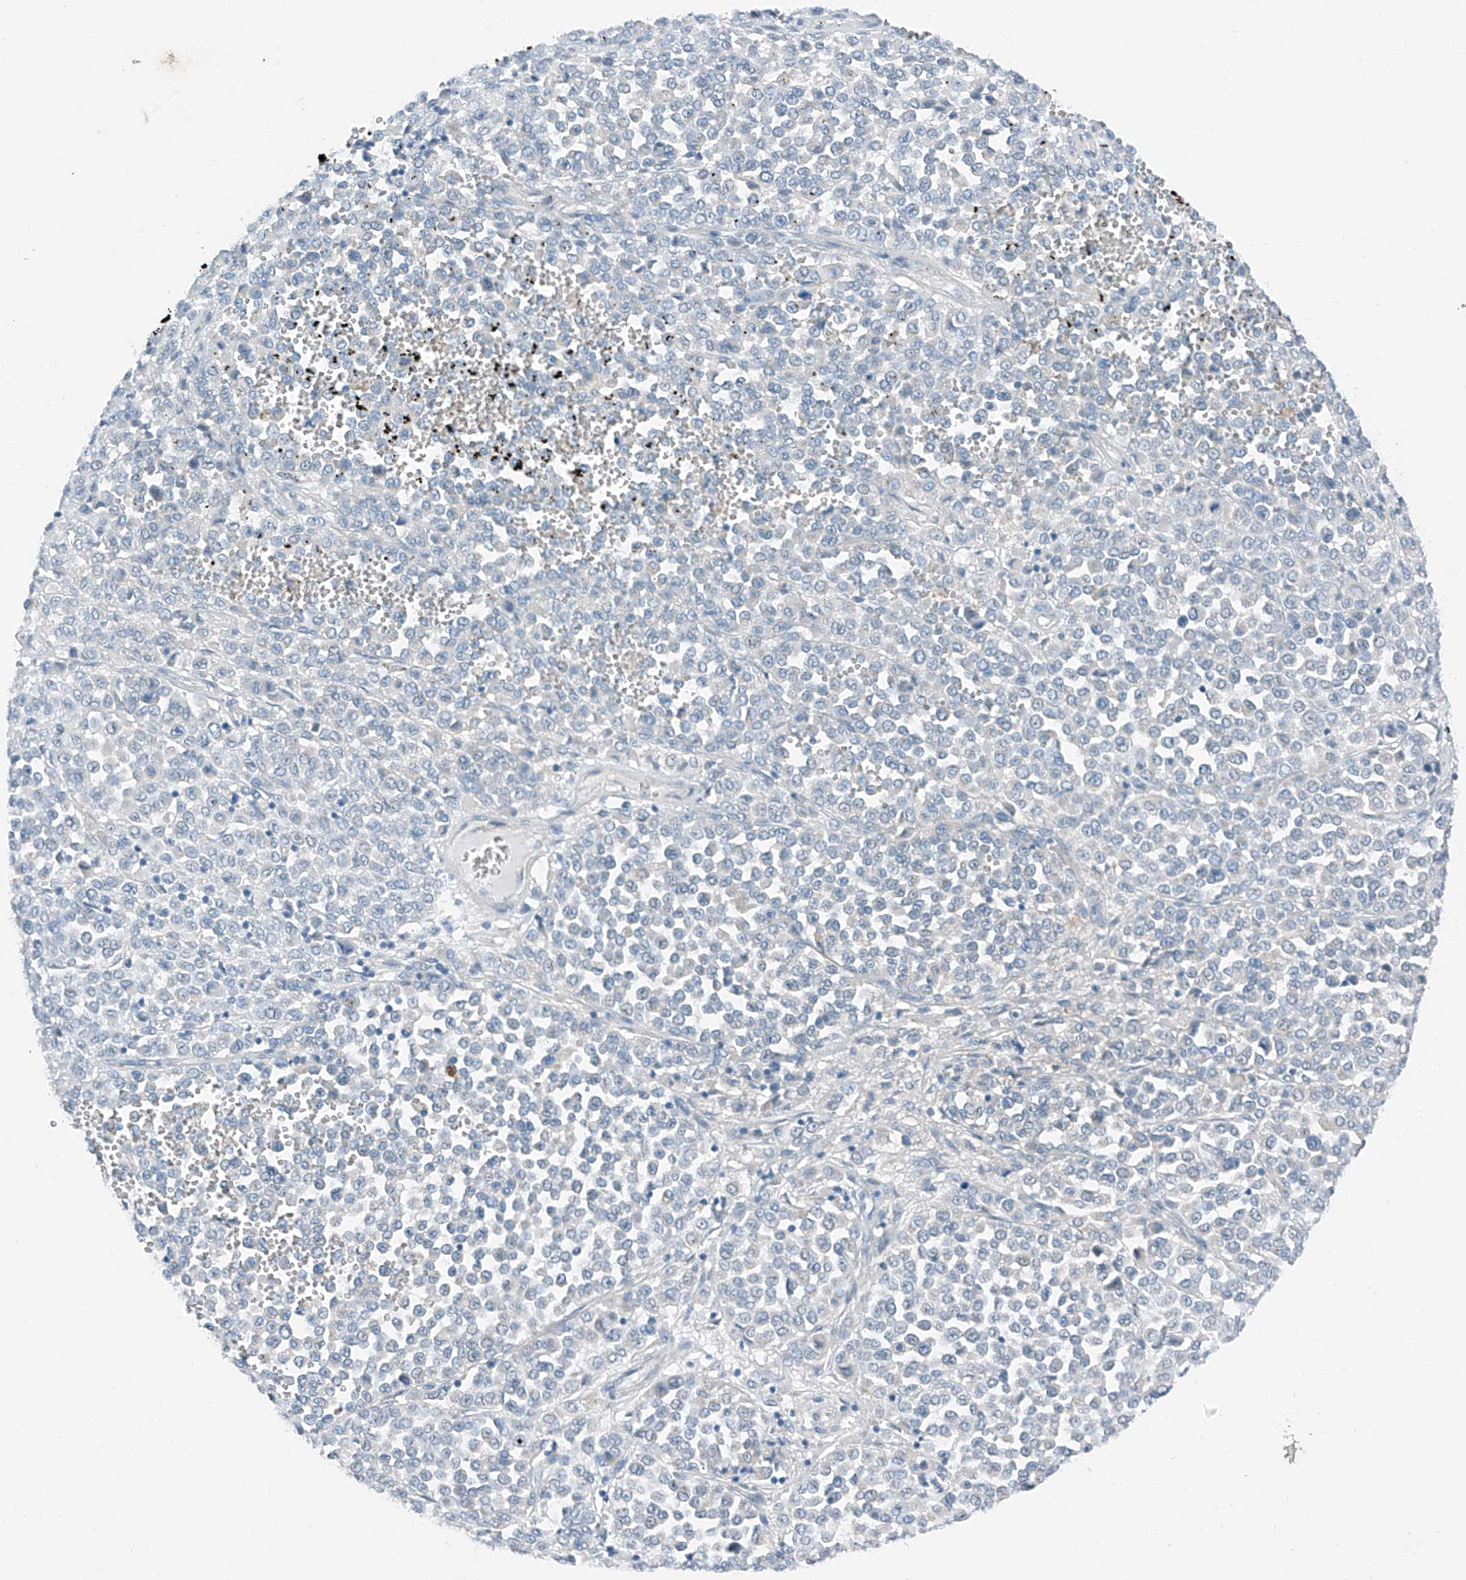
{"staining": {"intensity": "negative", "quantity": "none", "location": "none"}, "tissue": "melanoma", "cell_type": "Tumor cells", "image_type": "cancer", "snomed": [{"axis": "morphology", "description": "Malignant melanoma, Metastatic site"}, {"axis": "topography", "description": "Pancreas"}], "caption": "An image of human melanoma is negative for staining in tumor cells.", "gene": "MDGA1", "patient": {"sex": "female", "age": 30}}